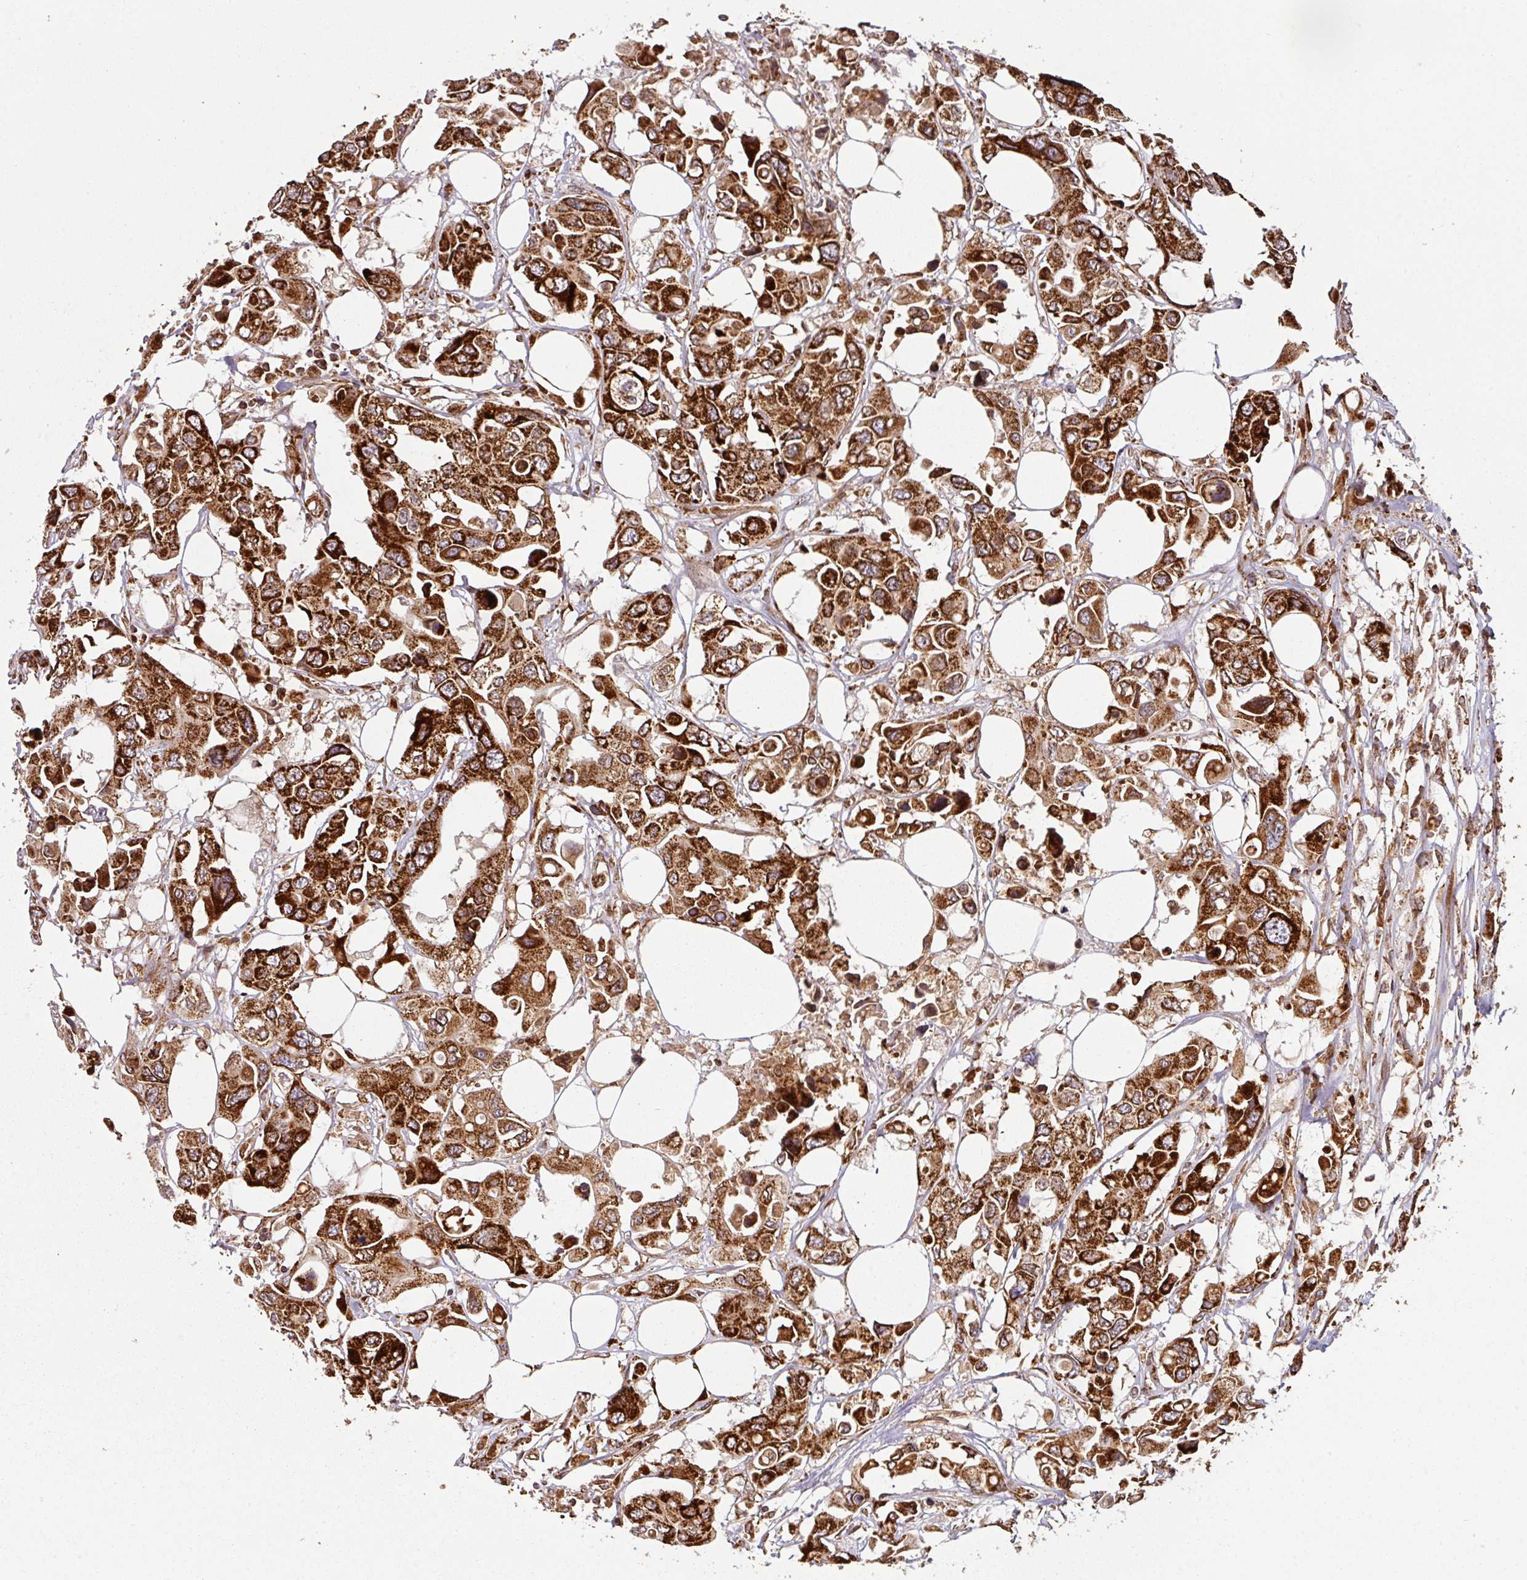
{"staining": {"intensity": "strong", "quantity": ">75%", "location": "cytoplasmic/membranous"}, "tissue": "colorectal cancer", "cell_type": "Tumor cells", "image_type": "cancer", "snomed": [{"axis": "morphology", "description": "Adenocarcinoma, NOS"}, {"axis": "topography", "description": "Colon"}], "caption": "Immunohistochemistry (IHC) staining of adenocarcinoma (colorectal), which shows high levels of strong cytoplasmic/membranous positivity in about >75% of tumor cells indicating strong cytoplasmic/membranous protein expression. The staining was performed using DAB (brown) for protein detection and nuclei were counterstained in hematoxylin (blue).", "gene": "TRAP1", "patient": {"sex": "male", "age": 77}}